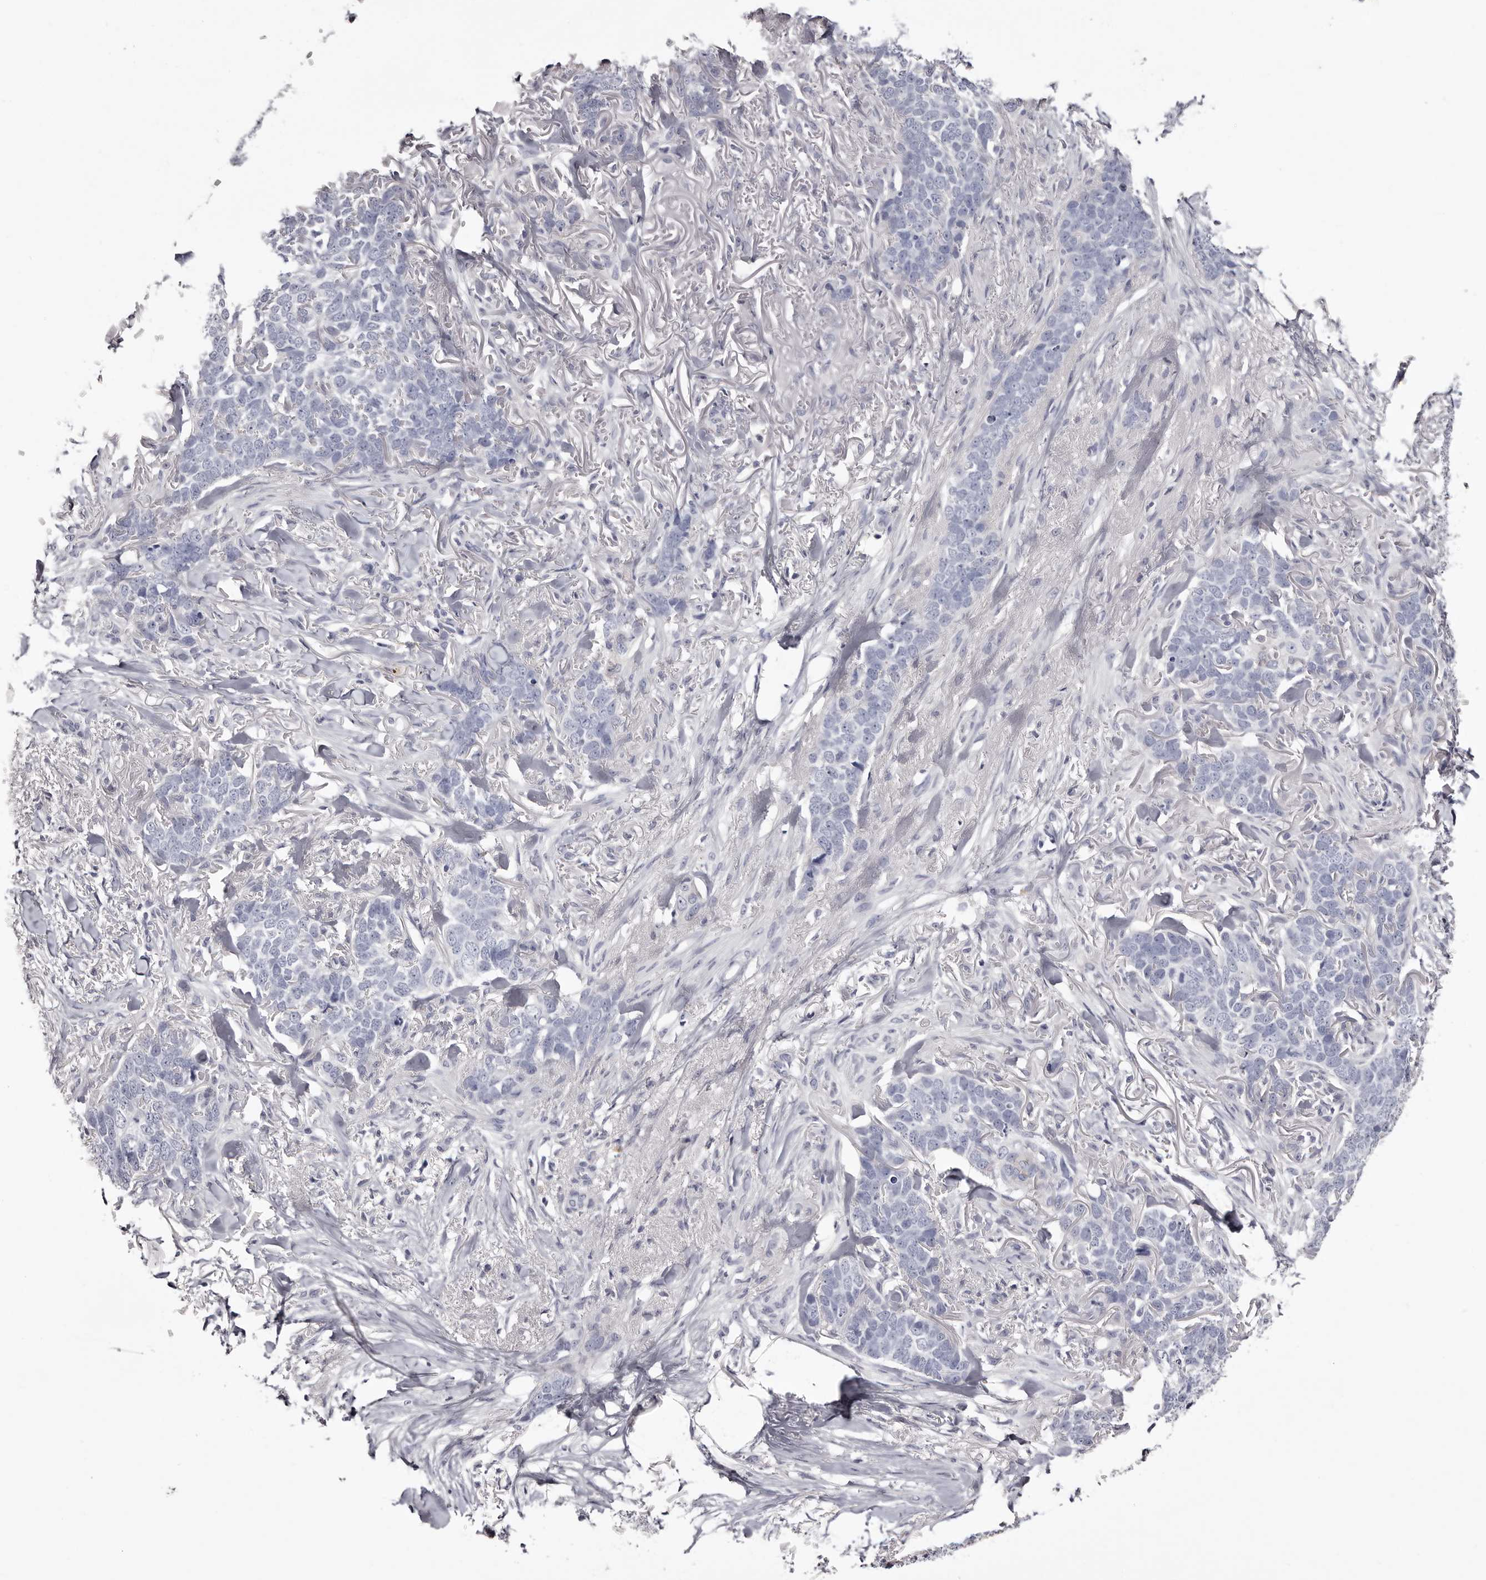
{"staining": {"intensity": "negative", "quantity": "none", "location": "none"}, "tissue": "skin cancer", "cell_type": "Tumor cells", "image_type": "cancer", "snomed": [{"axis": "morphology", "description": "Normal tissue, NOS"}, {"axis": "morphology", "description": "Basal cell carcinoma"}, {"axis": "topography", "description": "Skin"}], "caption": "Micrograph shows no protein staining in tumor cells of basal cell carcinoma (skin) tissue.", "gene": "CA6", "patient": {"sex": "male", "age": 77}}